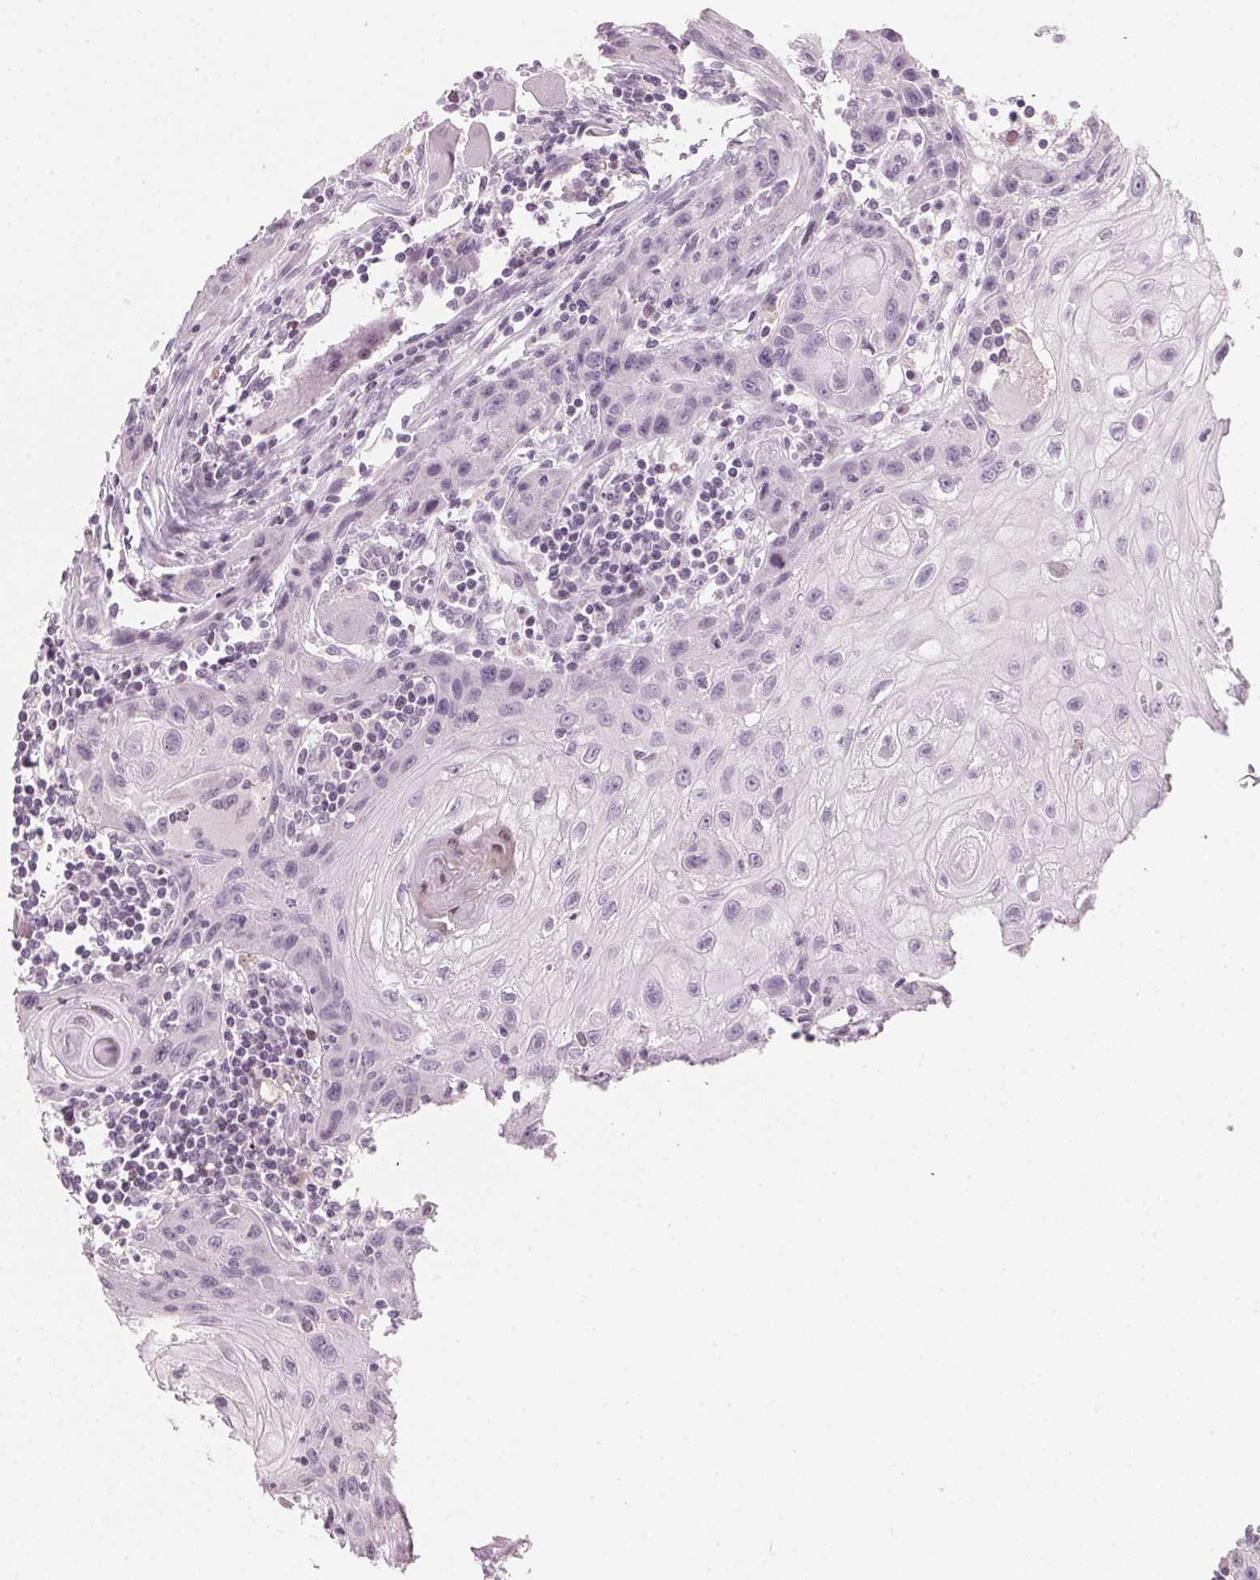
{"staining": {"intensity": "negative", "quantity": "none", "location": "none"}, "tissue": "head and neck cancer", "cell_type": "Tumor cells", "image_type": "cancer", "snomed": [{"axis": "morphology", "description": "Squamous cell carcinoma, NOS"}, {"axis": "topography", "description": "Oral tissue"}, {"axis": "topography", "description": "Head-Neck"}], "caption": "High magnification brightfield microscopy of head and neck cancer stained with DAB (brown) and counterstained with hematoxylin (blue): tumor cells show no significant expression.", "gene": "SFRP4", "patient": {"sex": "male", "age": 58}}